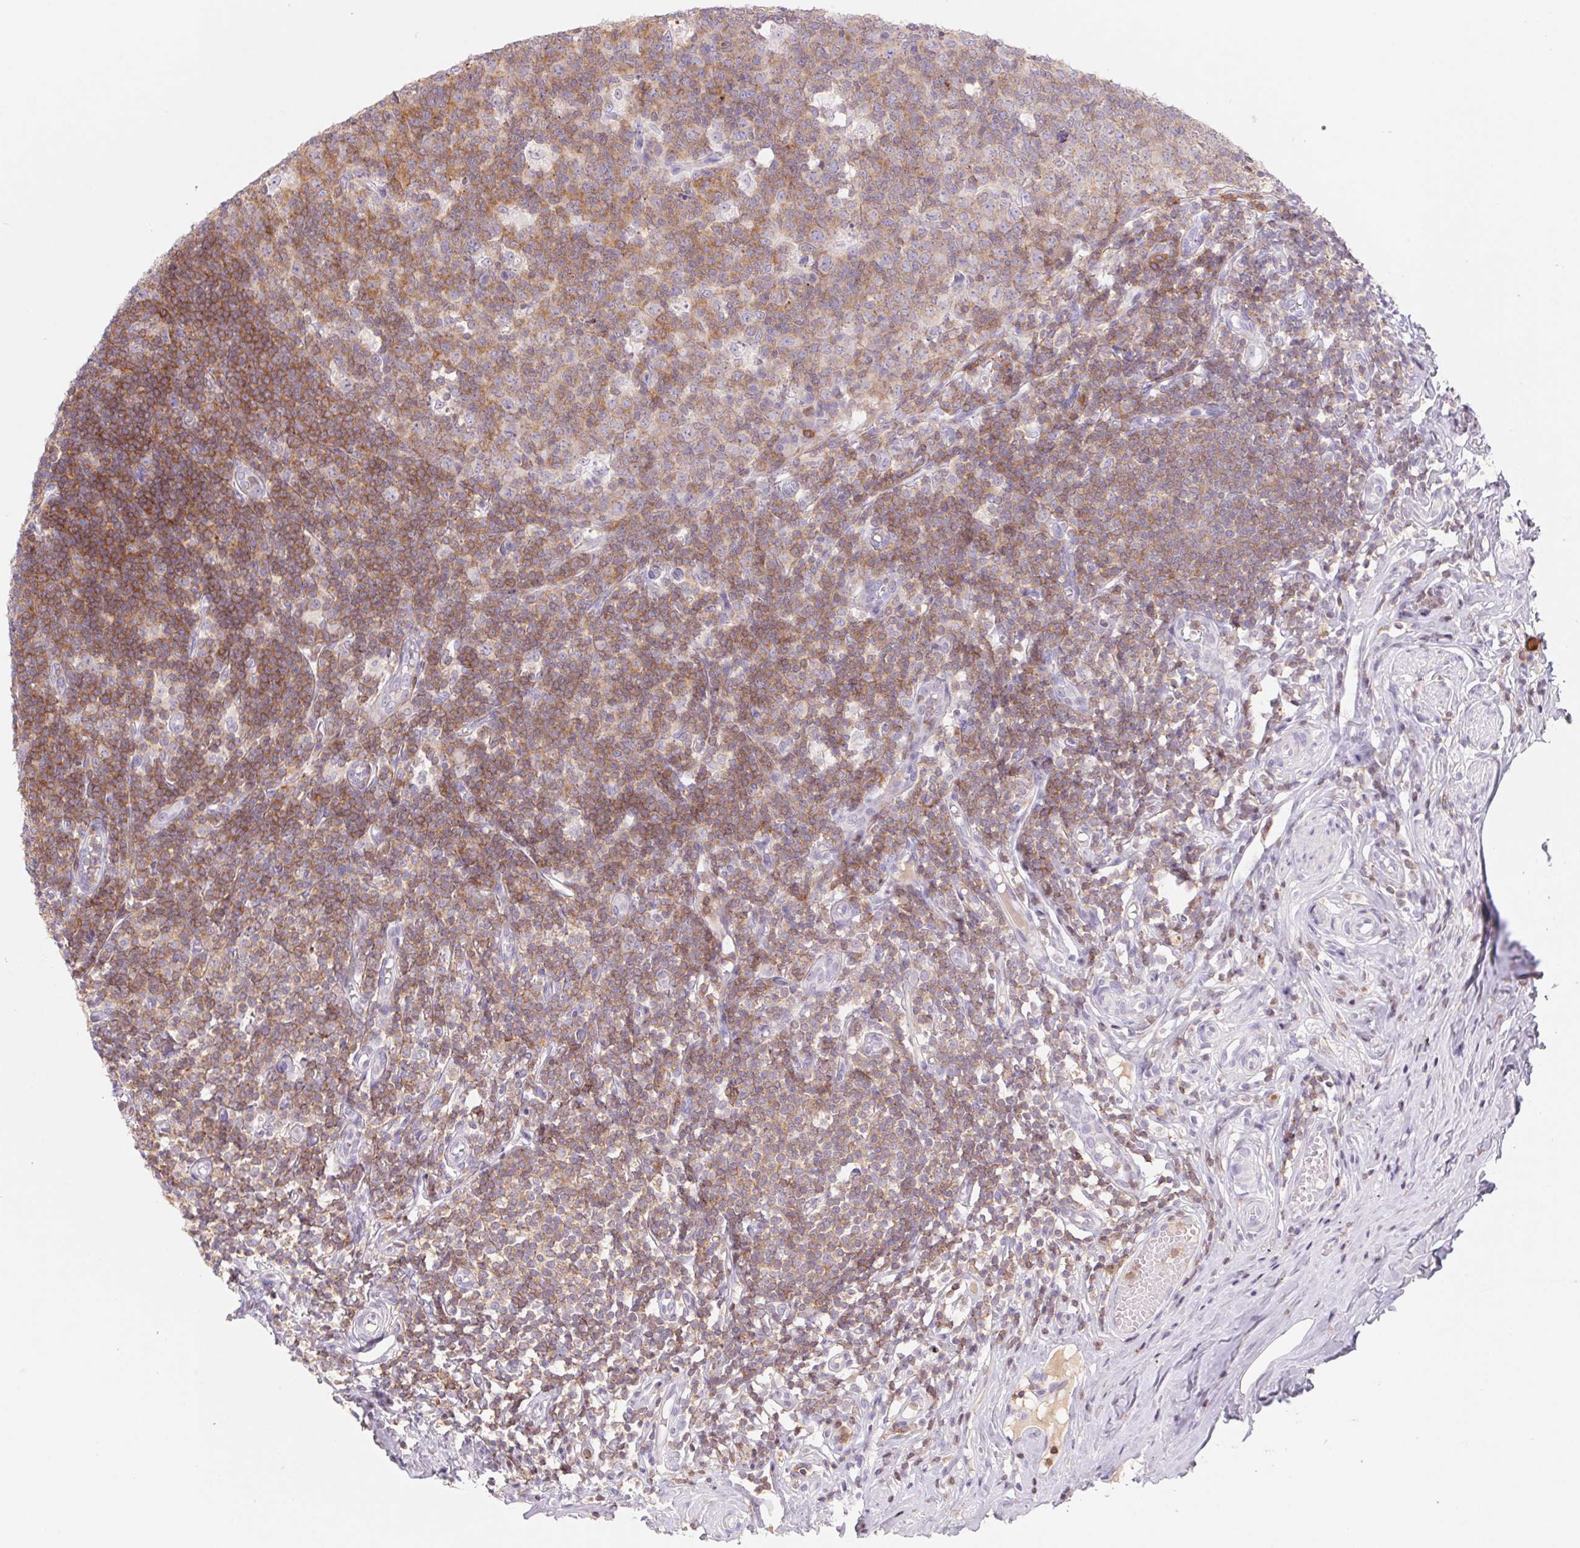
{"staining": {"intensity": "weak", "quantity": "<25%", "location": "cytoplasmic/membranous"}, "tissue": "appendix", "cell_type": "Glandular cells", "image_type": "normal", "snomed": [{"axis": "morphology", "description": "Normal tissue, NOS"}, {"axis": "topography", "description": "Appendix"}], "caption": "This is a photomicrograph of immunohistochemistry staining of normal appendix, which shows no expression in glandular cells. (IHC, brightfield microscopy, high magnification).", "gene": "KIF26A", "patient": {"sex": "male", "age": 18}}